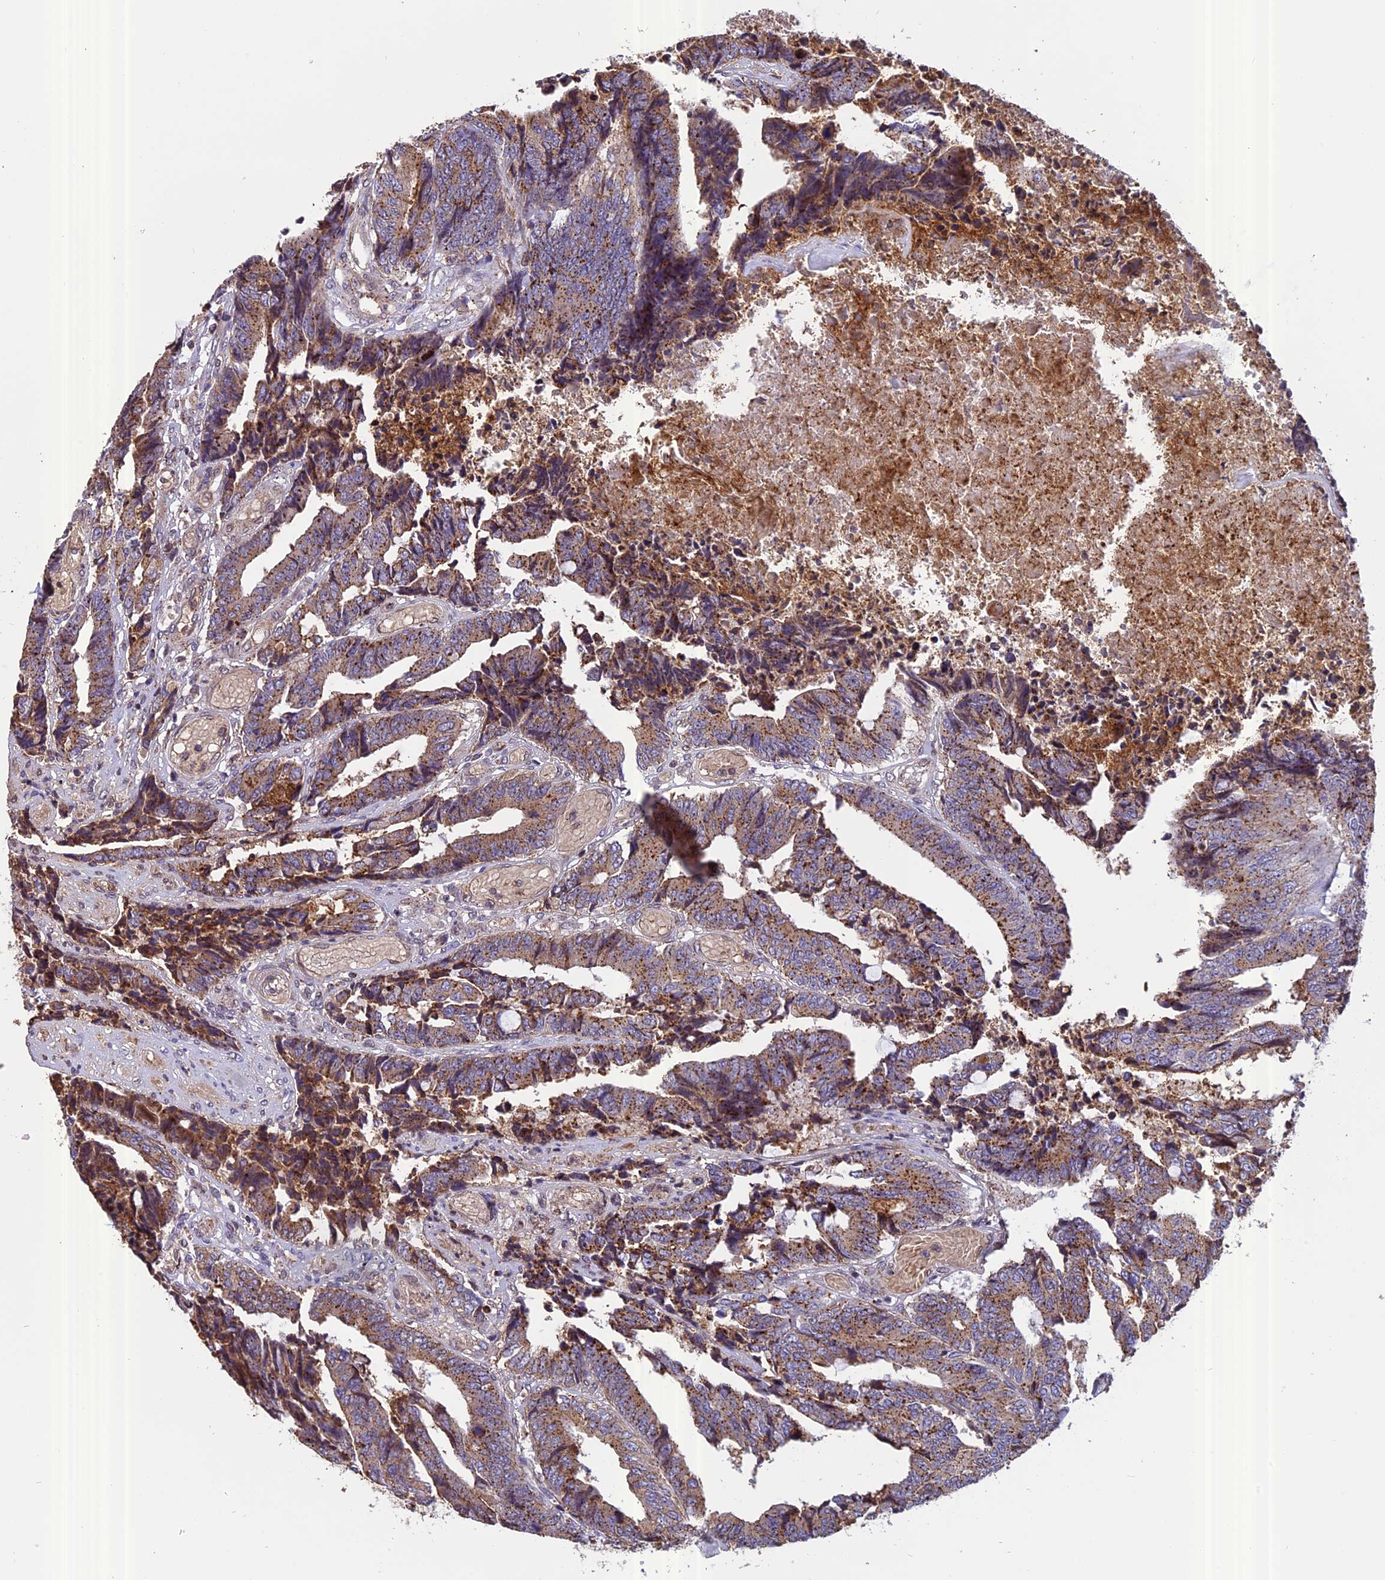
{"staining": {"intensity": "moderate", "quantity": ">75%", "location": "cytoplasmic/membranous"}, "tissue": "colorectal cancer", "cell_type": "Tumor cells", "image_type": "cancer", "snomed": [{"axis": "morphology", "description": "Adenocarcinoma, NOS"}, {"axis": "topography", "description": "Rectum"}], "caption": "Moderate cytoplasmic/membranous staining for a protein is appreciated in about >75% of tumor cells of colorectal cancer using IHC.", "gene": "CHMP2A", "patient": {"sex": "male", "age": 84}}